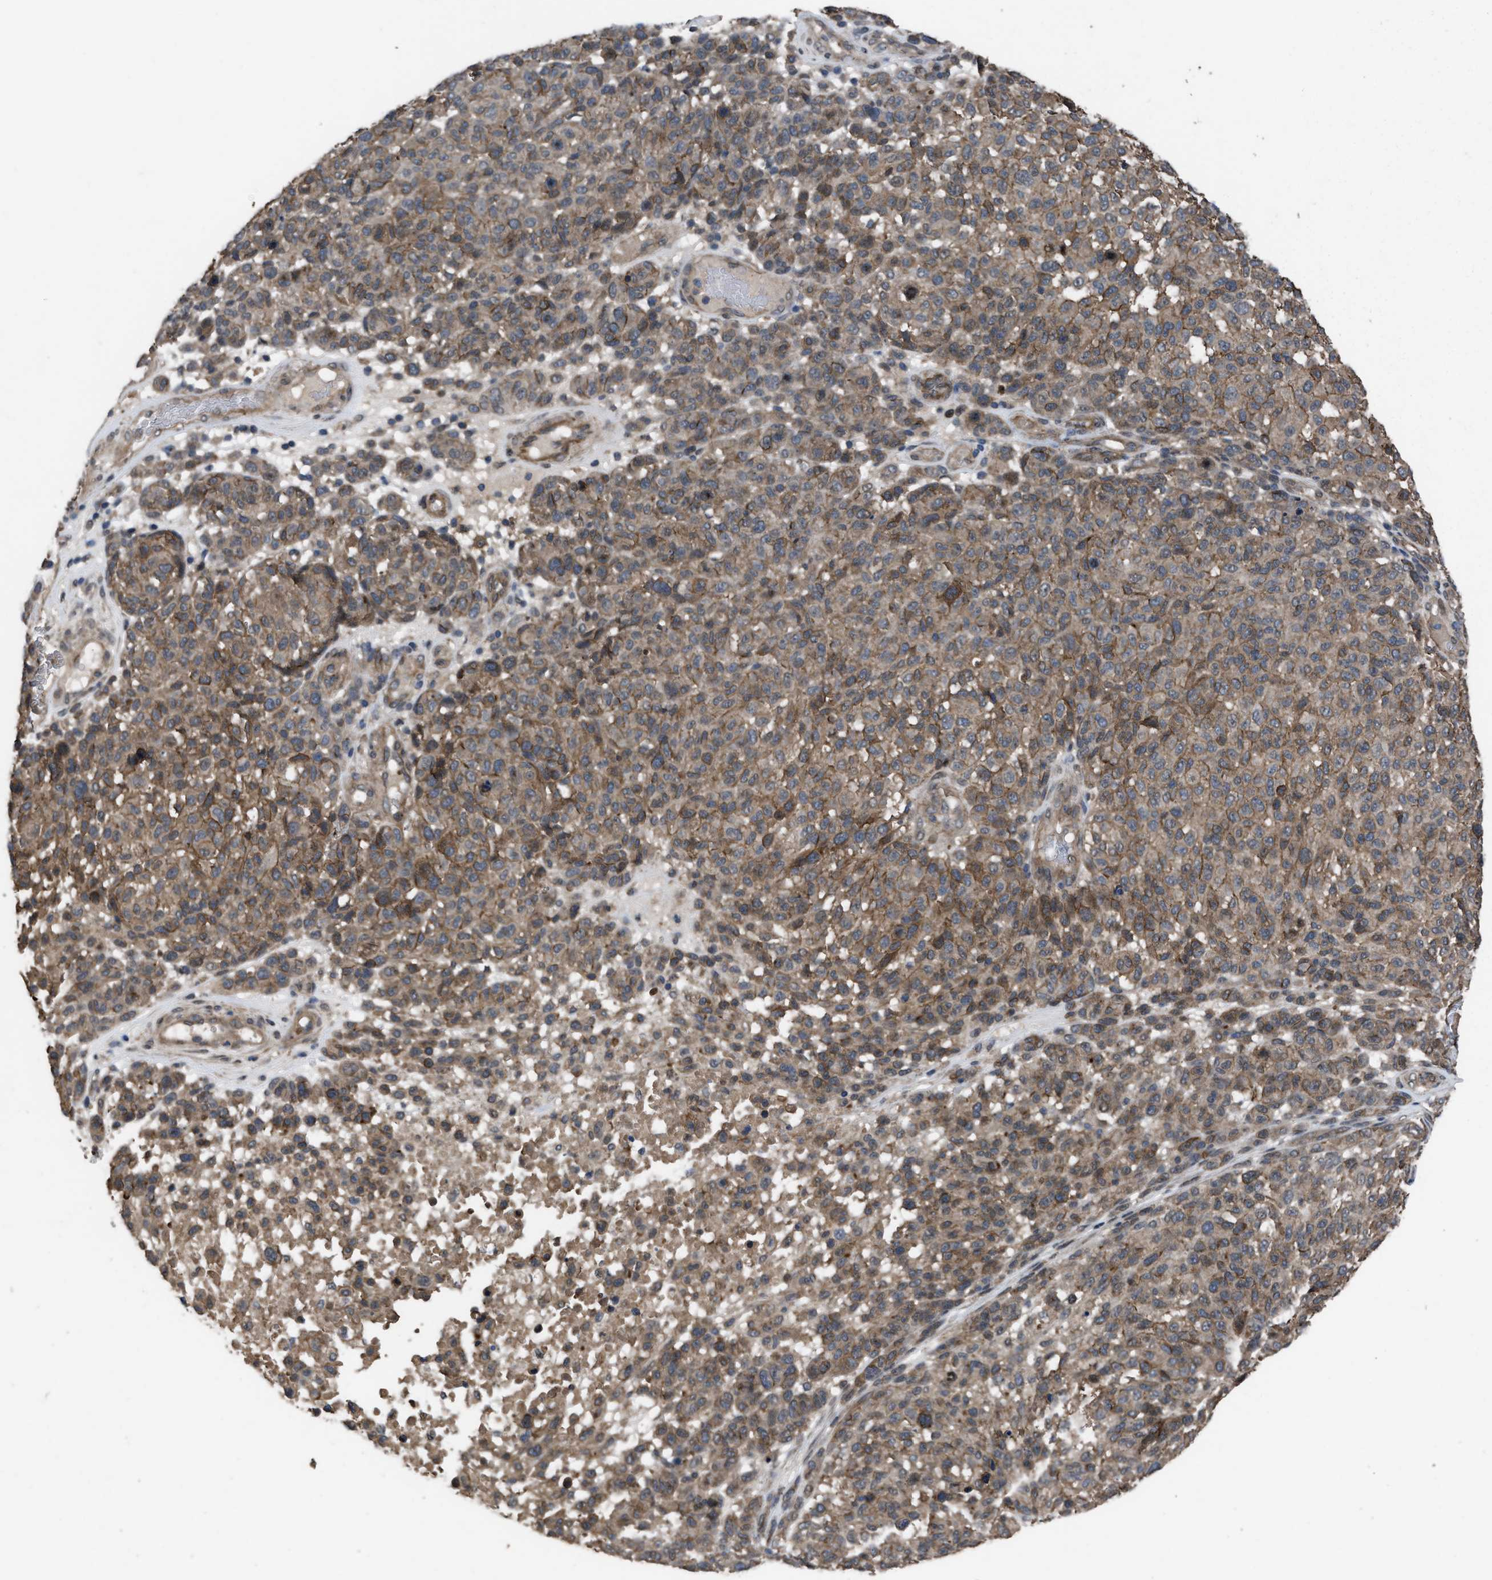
{"staining": {"intensity": "moderate", "quantity": ">75%", "location": "cytoplasmic/membranous"}, "tissue": "melanoma", "cell_type": "Tumor cells", "image_type": "cancer", "snomed": [{"axis": "morphology", "description": "Malignant melanoma, NOS"}, {"axis": "topography", "description": "Skin"}], "caption": "Immunohistochemistry (IHC) histopathology image of malignant melanoma stained for a protein (brown), which exhibits medium levels of moderate cytoplasmic/membranous staining in approximately >75% of tumor cells.", "gene": "UTRN", "patient": {"sex": "male", "age": 59}}